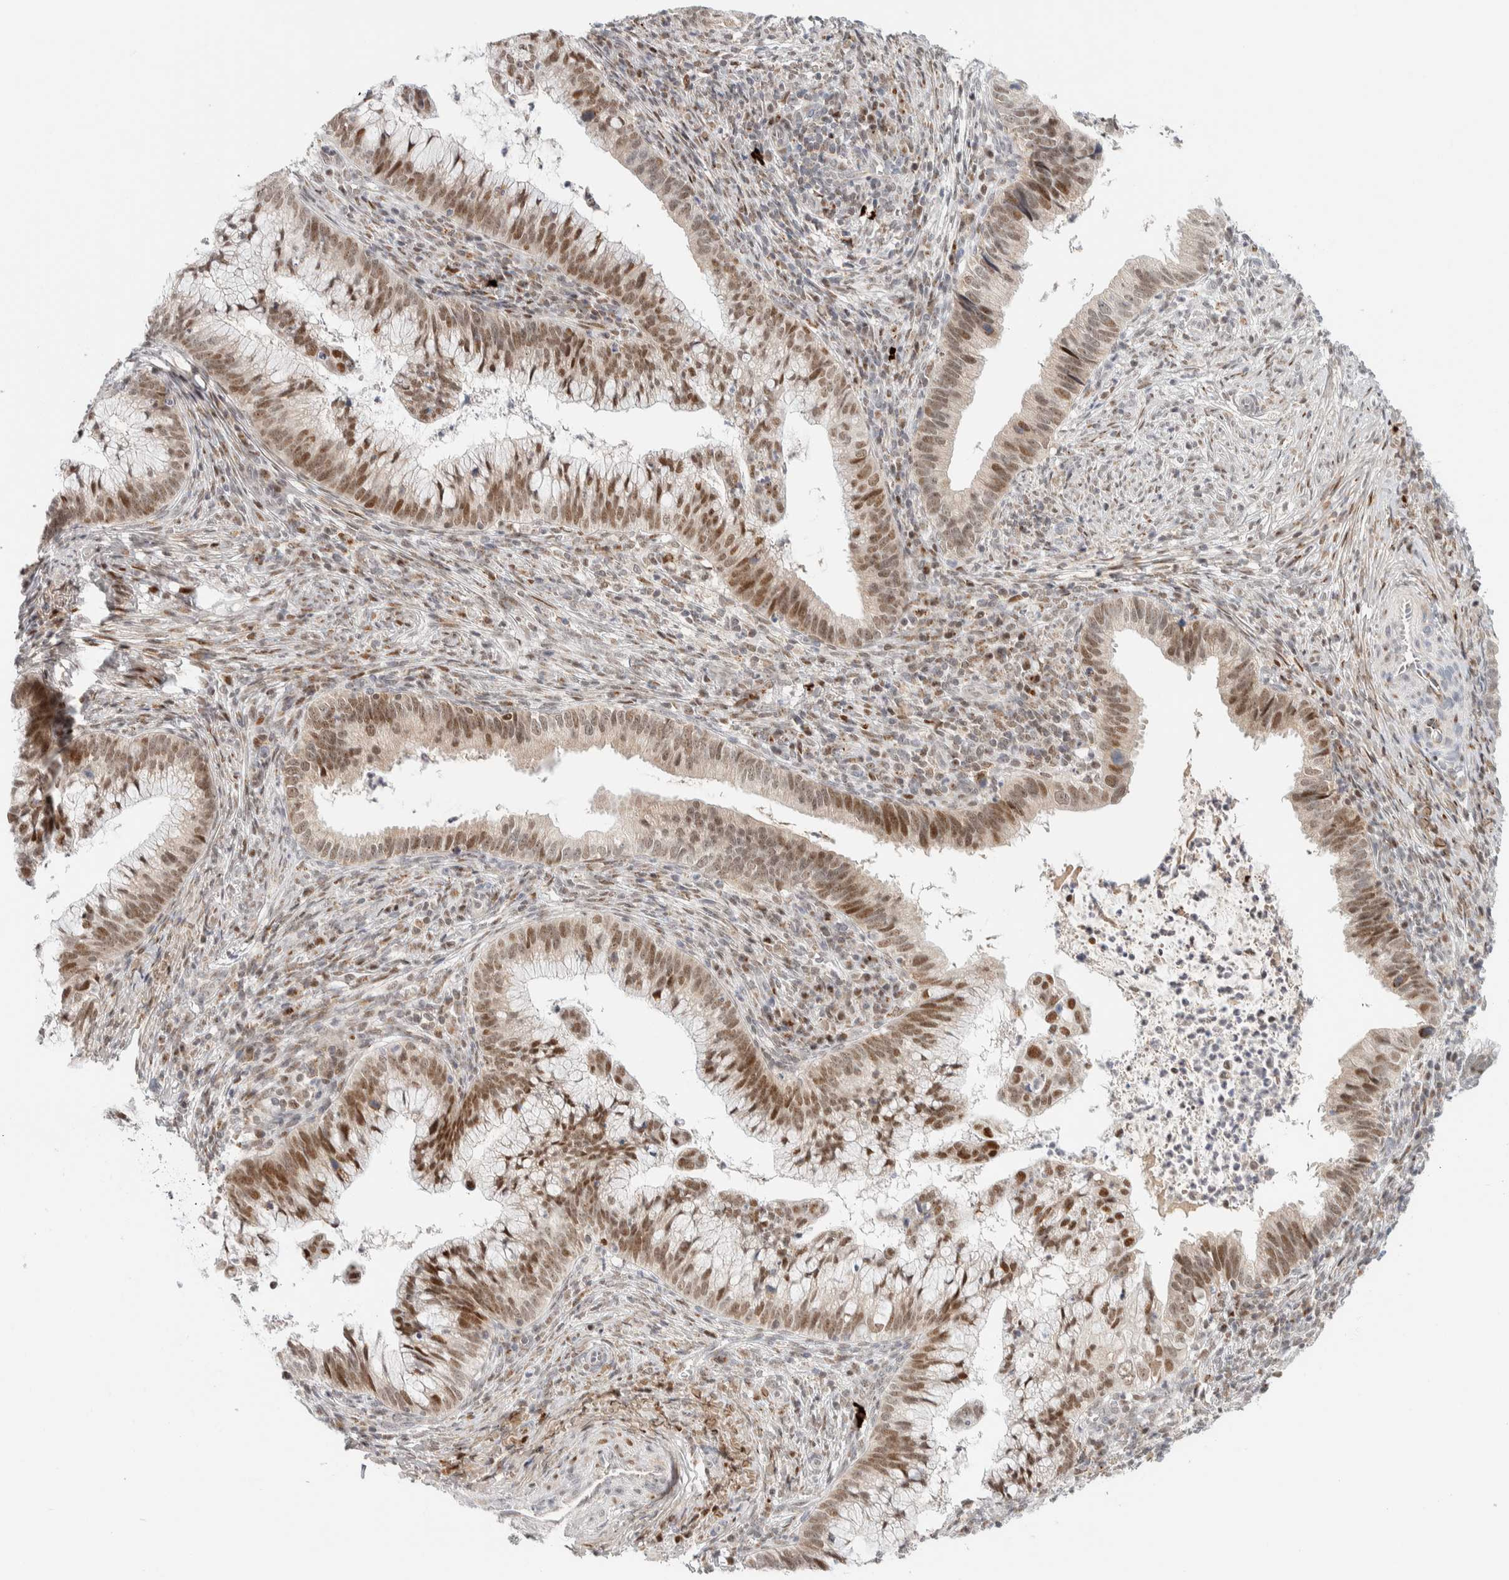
{"staining": {"intensity": "moderate", "quantity": ">75%", "location": "nuclear"}, "tissue": "cervical cancer", "cell_type": "Tumor cells", "image_type": "cancer", "snomed": [{"axis": "morphology", "description": "Adenocarcinoma, NOS"}, {"axis": "topography", "description": "Cervix"}], "caption": "Protein expression analysis of human cervical adenocarcinoma reveals moderate nuclear expression in about >75% of tumor cells. (IHC, brightfield microscopy, high magnification).", "gene": "TSPAN32", "patient": {"sex": "female", "age": 36}}